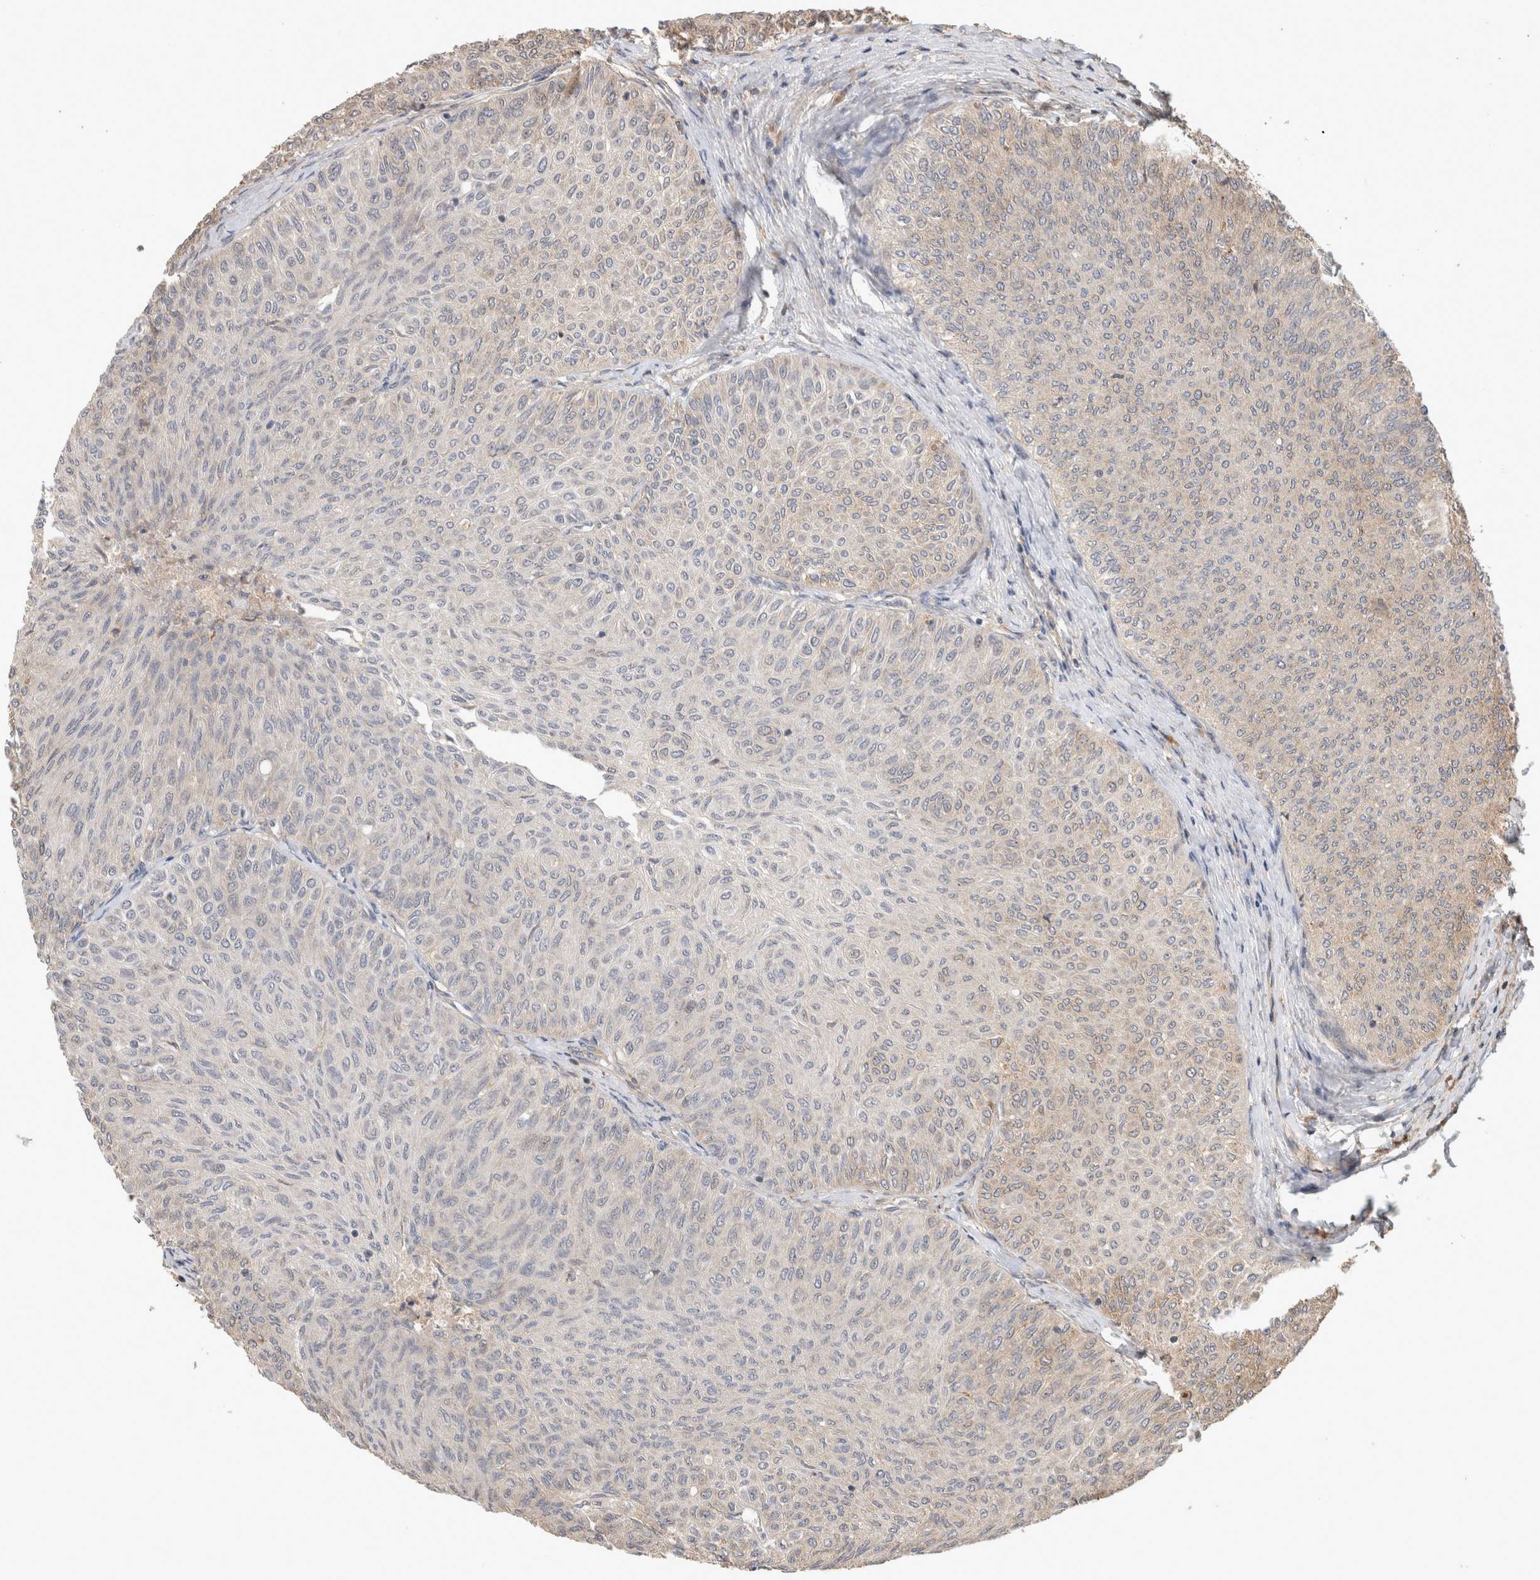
{"staining": {"intensity": "weak", "quantity": "<25%", "location": "cytoplasmic/membranous"}, "tissue": "urothelial cancer", "cell_type": "Tumor cells", "image_type": "cancer", "snomed": [{"axis": "morphology", "description": "Urothelial carcinoma, Low grade"}, {"axis": "topography", "description": "Urinary bladder"}], "caption": "A micrograph of human low-grade urothelial carcinoma is negative for staining in tumor cells.", "gene": "PCDHB15", "patient": {"sex": "male", "age": 78}}